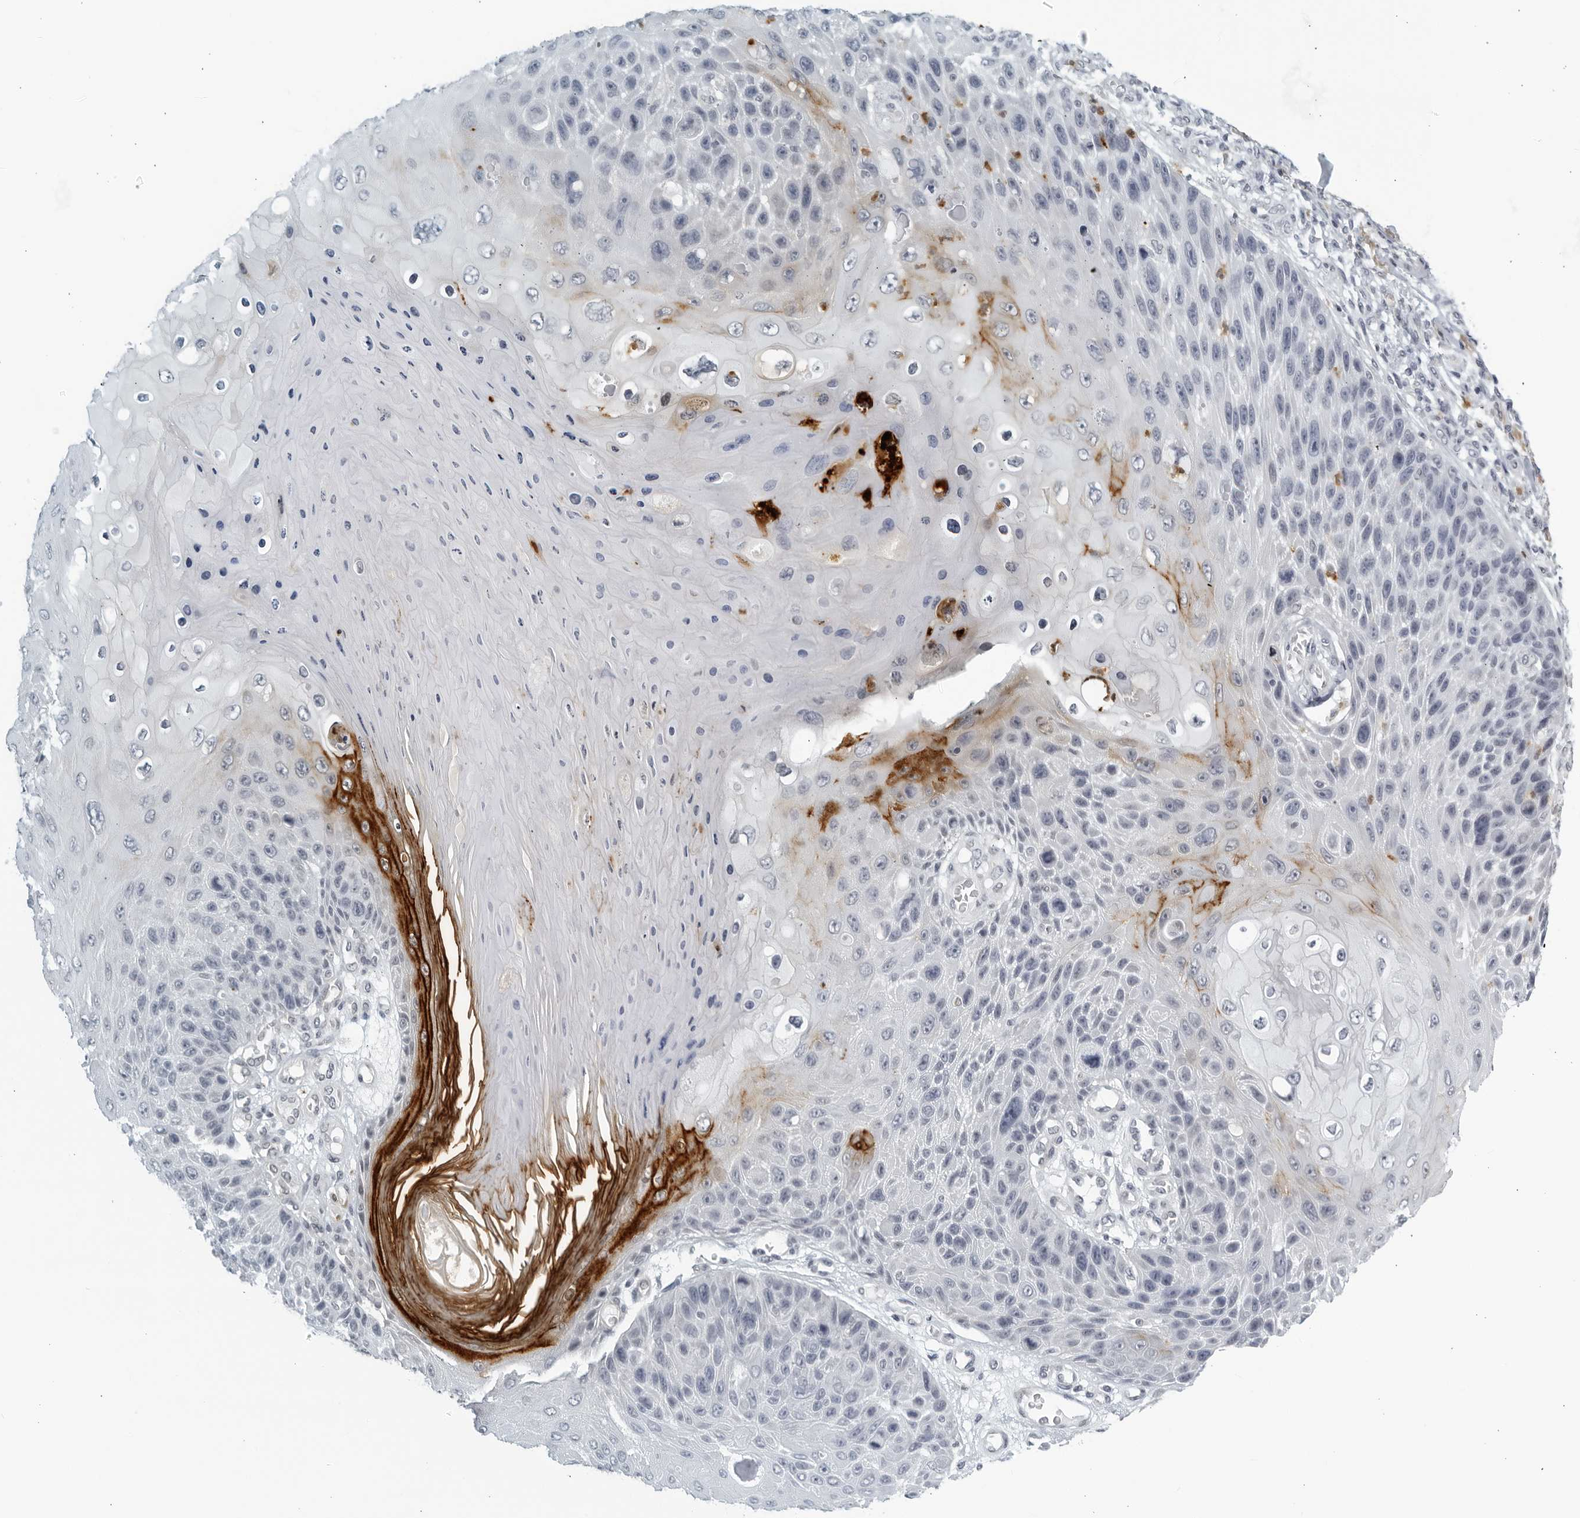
{"staining": {"intensity": "strong", "quantity": "<25%", "location": "cytoplasmic/membranous"}, "tissue": "skin cancer", "cell_type": "Tumor cells", "image_type": "cancer", "snomed": [{"axis": "morphology", "description": "Squamous cell carcinoma, NOS"}, {"axis": "topography", "description": "Skin"}], "caption": "Immunohistochemistry histopathology image of squamous cell carcinoma (skin) stained for a protein (brown), which exhibits medium levels of strong cytoplasmic/membranous staining in about <25% of tumor cells.", "gene": "KLK7", "patient": {"sex": "female", "age": 88}}